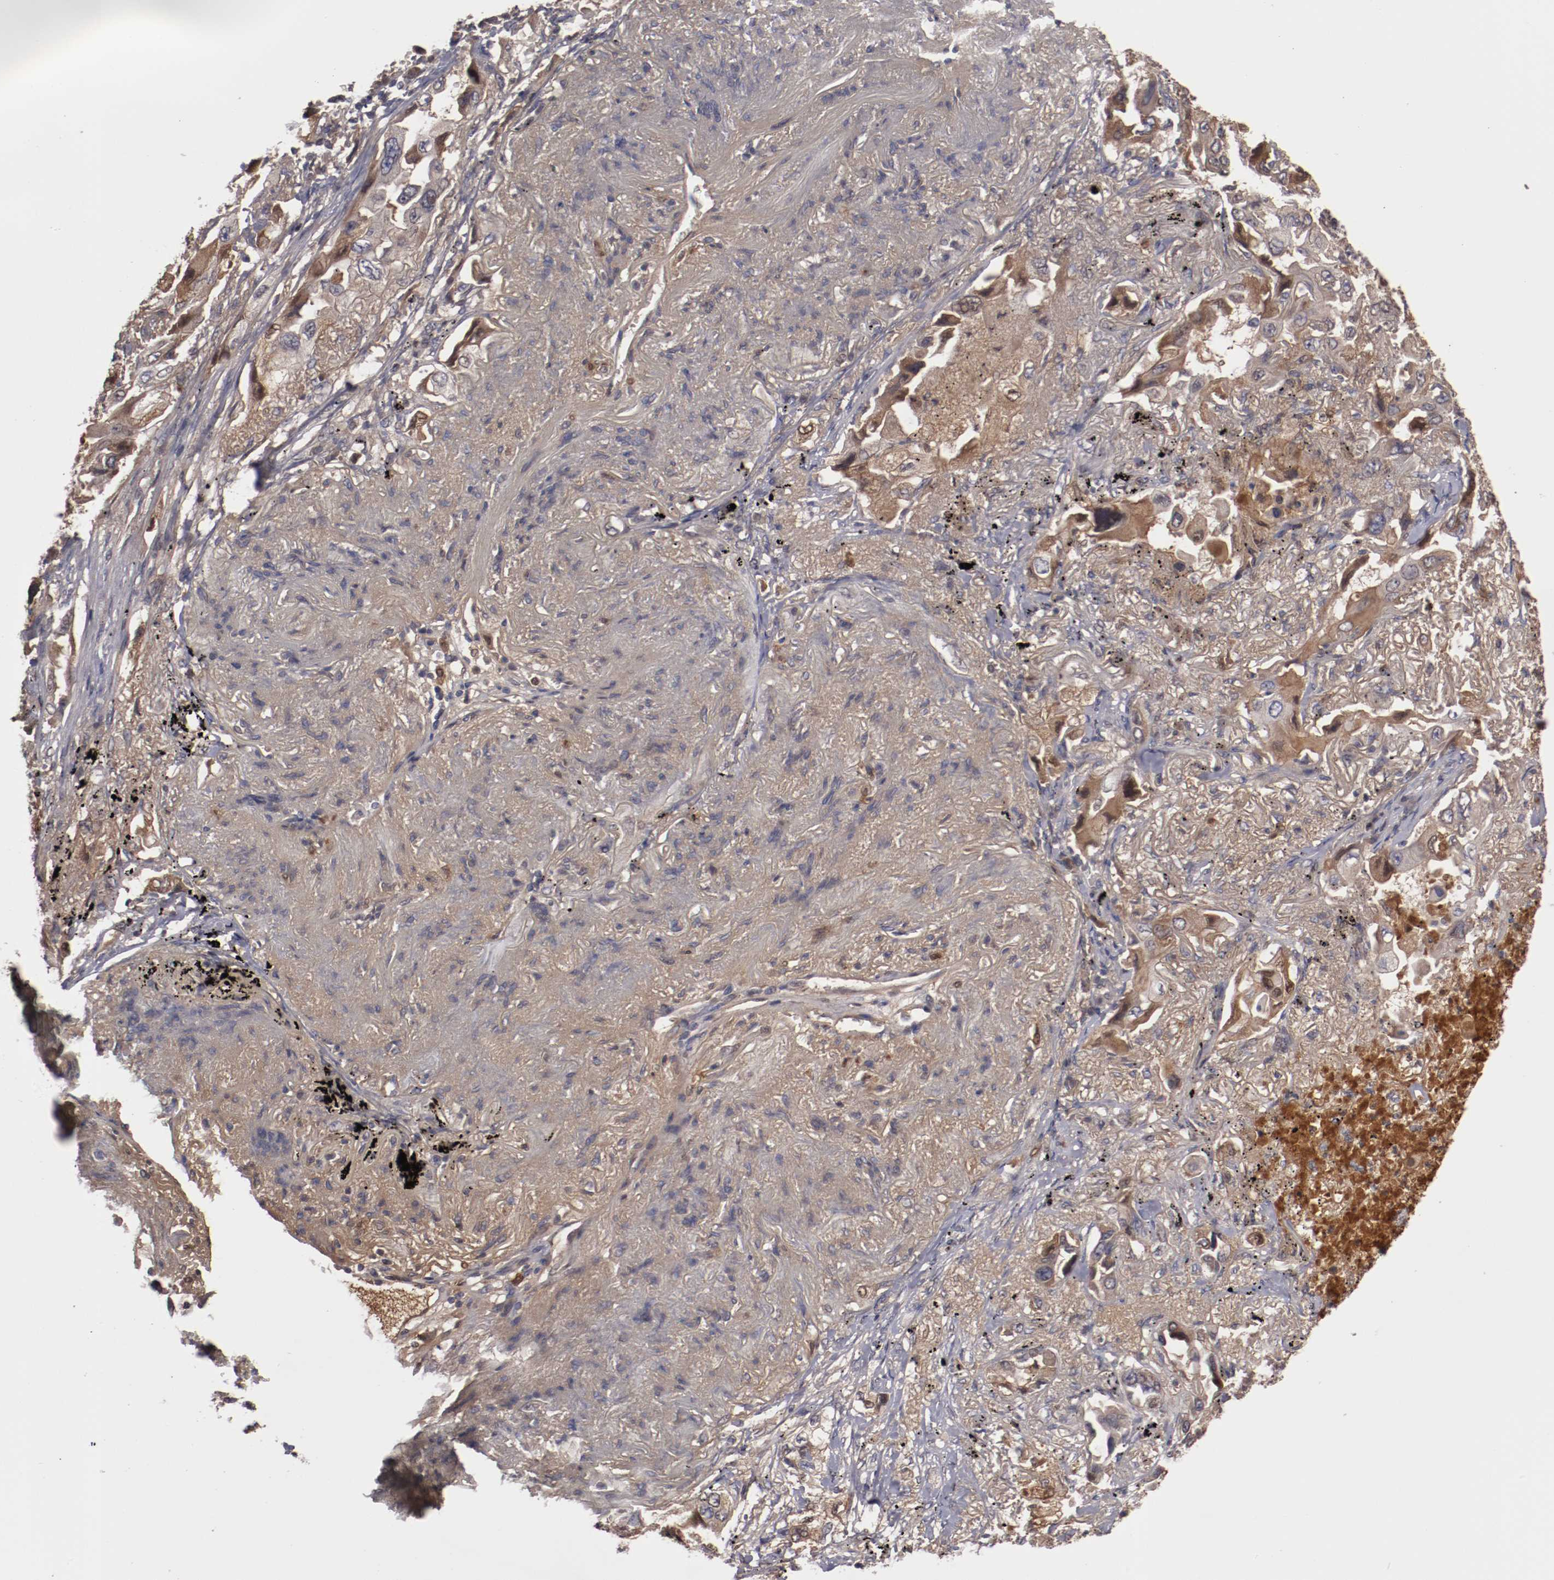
{"staining": {"intensity": "weak", "quantity": "25%-75%", "location": "cytoplasmic/membranous"}, "tissue": "lung cancer", "cell_type": "Tumor cells", "image_type": "cancer", "snomed": [{"axis": "morphology", "description": "Adenocarcinoma, NOS"}, {"axis": "topography", "description": "Lung"}], "caption": "The photomicrograph shows staining of lung cancer (adenocarcinoma), revealing weak cytoplasmic/membranous protein expression (brown color) within tumor cells.", "gene": "SERPINA7", "patient": {"sex": "female", "age": 65}}